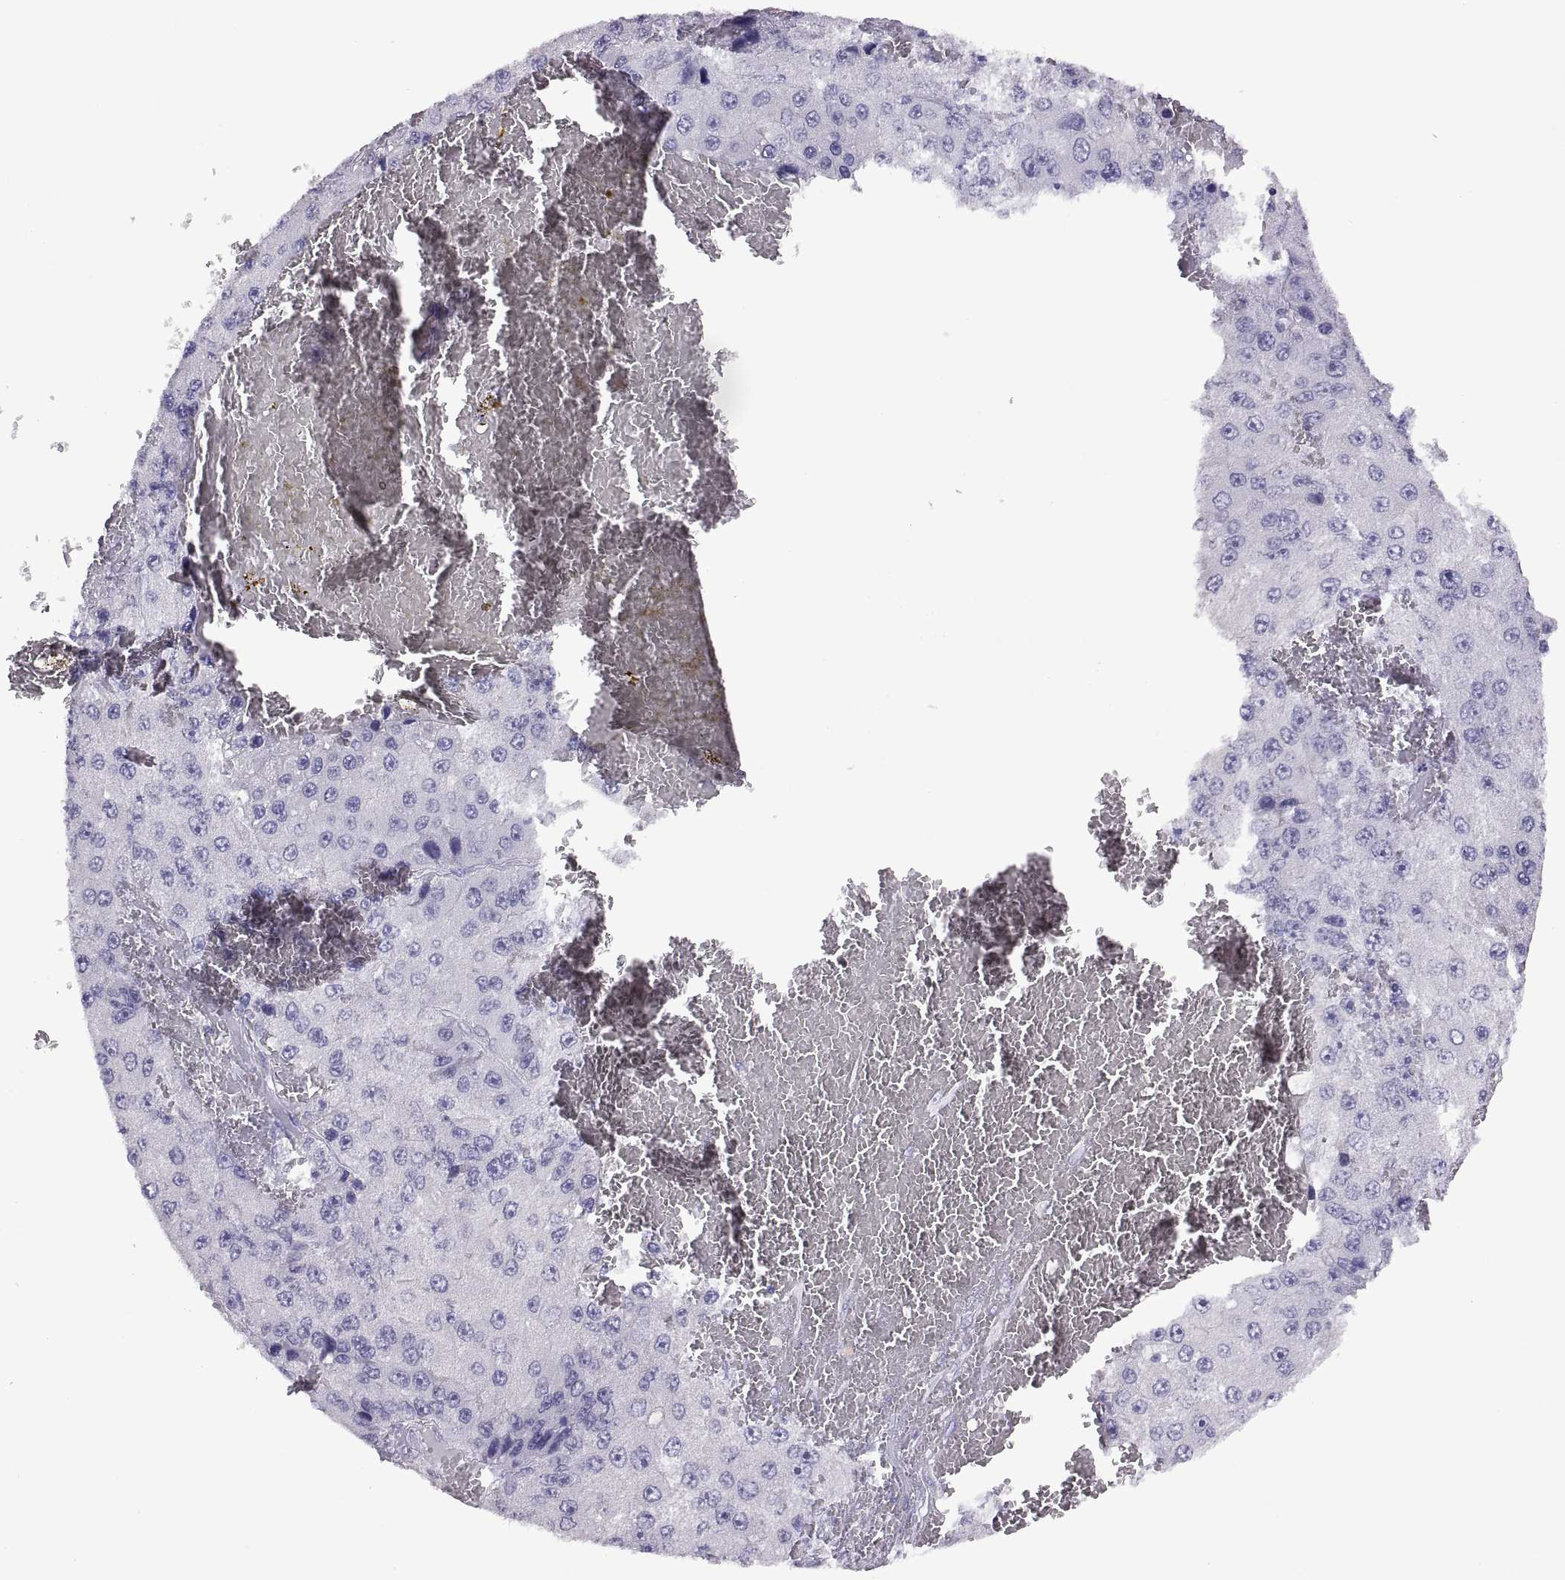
{"staining": {"intensity": "negative", "quantity": "none", "location": "none"}, "tissue": "liver cancer", "cell_type": "Tumor cells", "image_type": "cancer", "snomed": [{"axis": "morphology", "description": "Carcinoma, Hepatocellular, NOS"}, {"axis": "topography", "description": "Liver"}], "caption": "Liver cancer (hepatocellular carcinoma) stained for a protein using immunohistochemistry displays no positivity tumor cells.", "gene": "RGS20", "patient": {"sex": "female", "age": 73}}